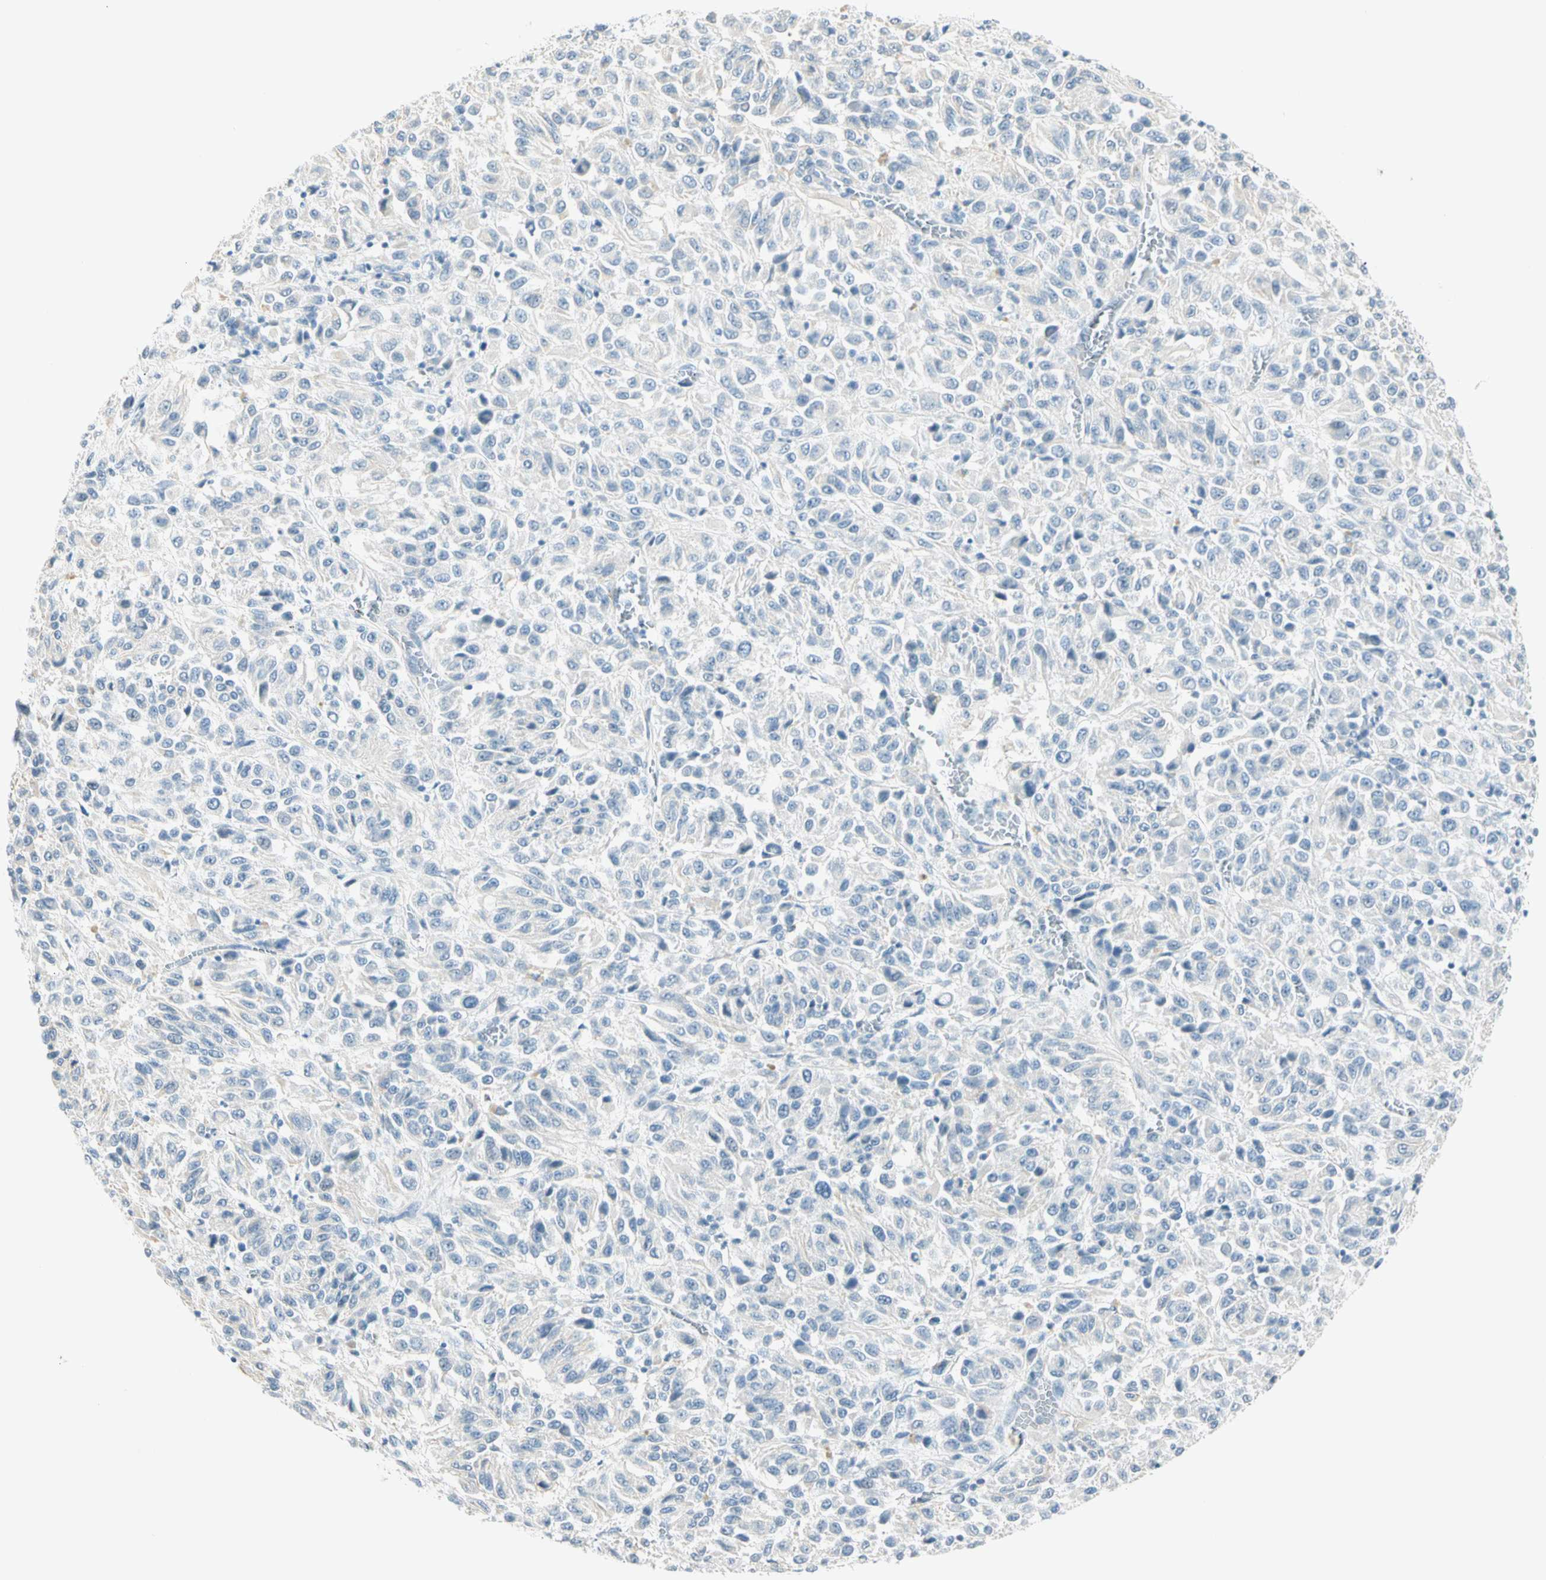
{"staining": {"intensity": "negative", "quantity": "none", "location": "none"}, "tissue": "melanoma", "cell_type": "Tumor cells", "image_type": "cancer", "snomed": [{"axis": "morphology", "description": "Malignant melanoma, Metastatic site"}, {"axis": "topography", "description": "Lung"}], "caption": "This micrograph is of melanoma stained with IHC to label a protein in brown with the nuclei are counter-stained blue. There is no positivity in tumor cells. (DAB (3,3'-diaminobenzidine) immunohistochemistry (IHC), high magnification).", "gene": "MLLT10", "patient": {"sex": "male", "age": 64}}